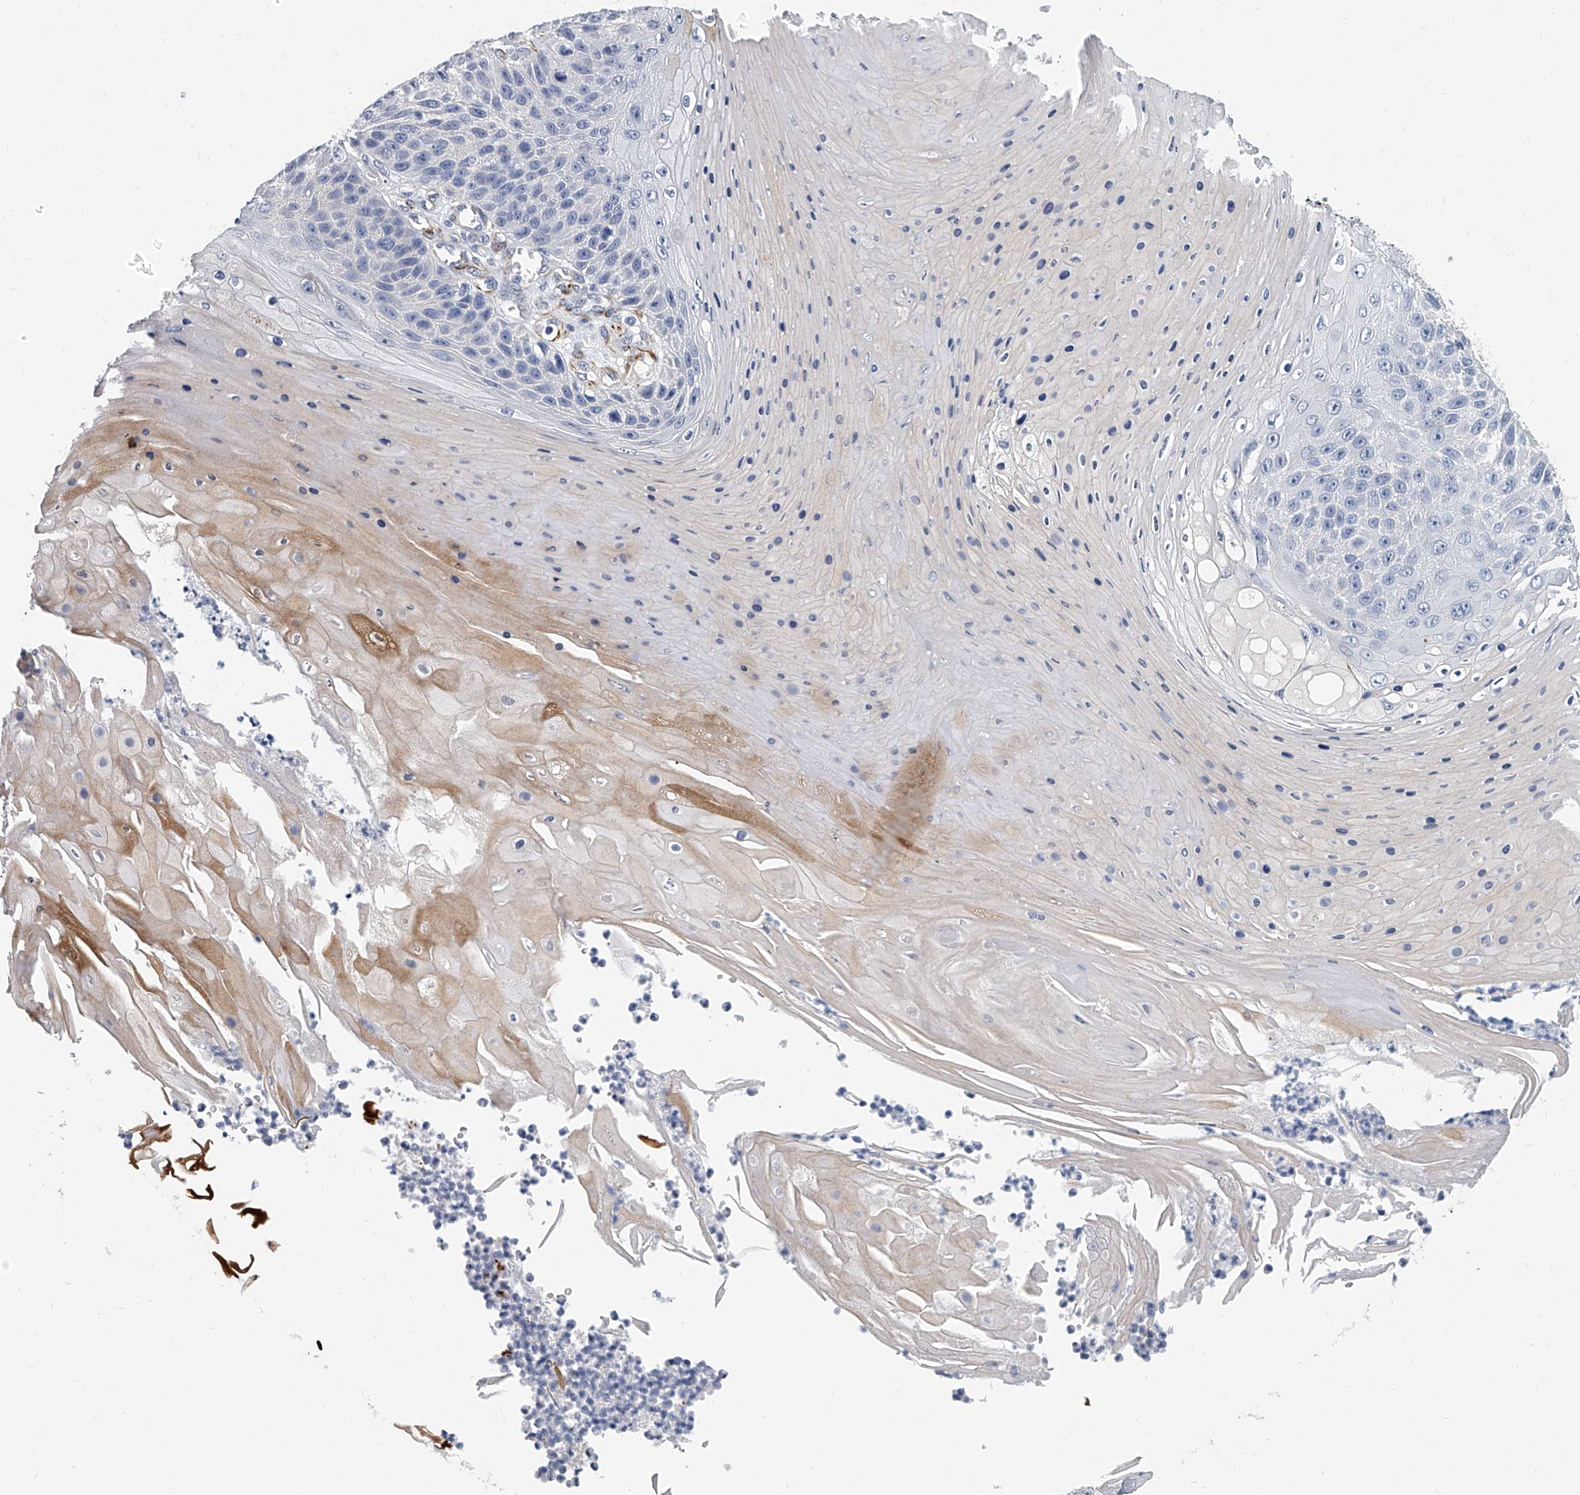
{"staining": {"intensity": "negative", "quantity": "none", "location": "none"}, "tissue": "skin cancer", "cell_type": "Tumor cells", "image_type": "cancer", "snomed": [{"axis": "morphology", "description": "Squamous cell carcinoma, NOS"}, {"axis": "topography", "description": "Skin"}], "caption": "DAB immunohistochemical staining of human skin cancer displays no significant staining in tumor cells. The staining was performed using DAB to visualize the protein expression in brown, while the nuclei were stained in blue with hematoxylin (Magnification: 20x).", "gene": "KIRREL1", "patient": {"sex": "female", "age": 88}}